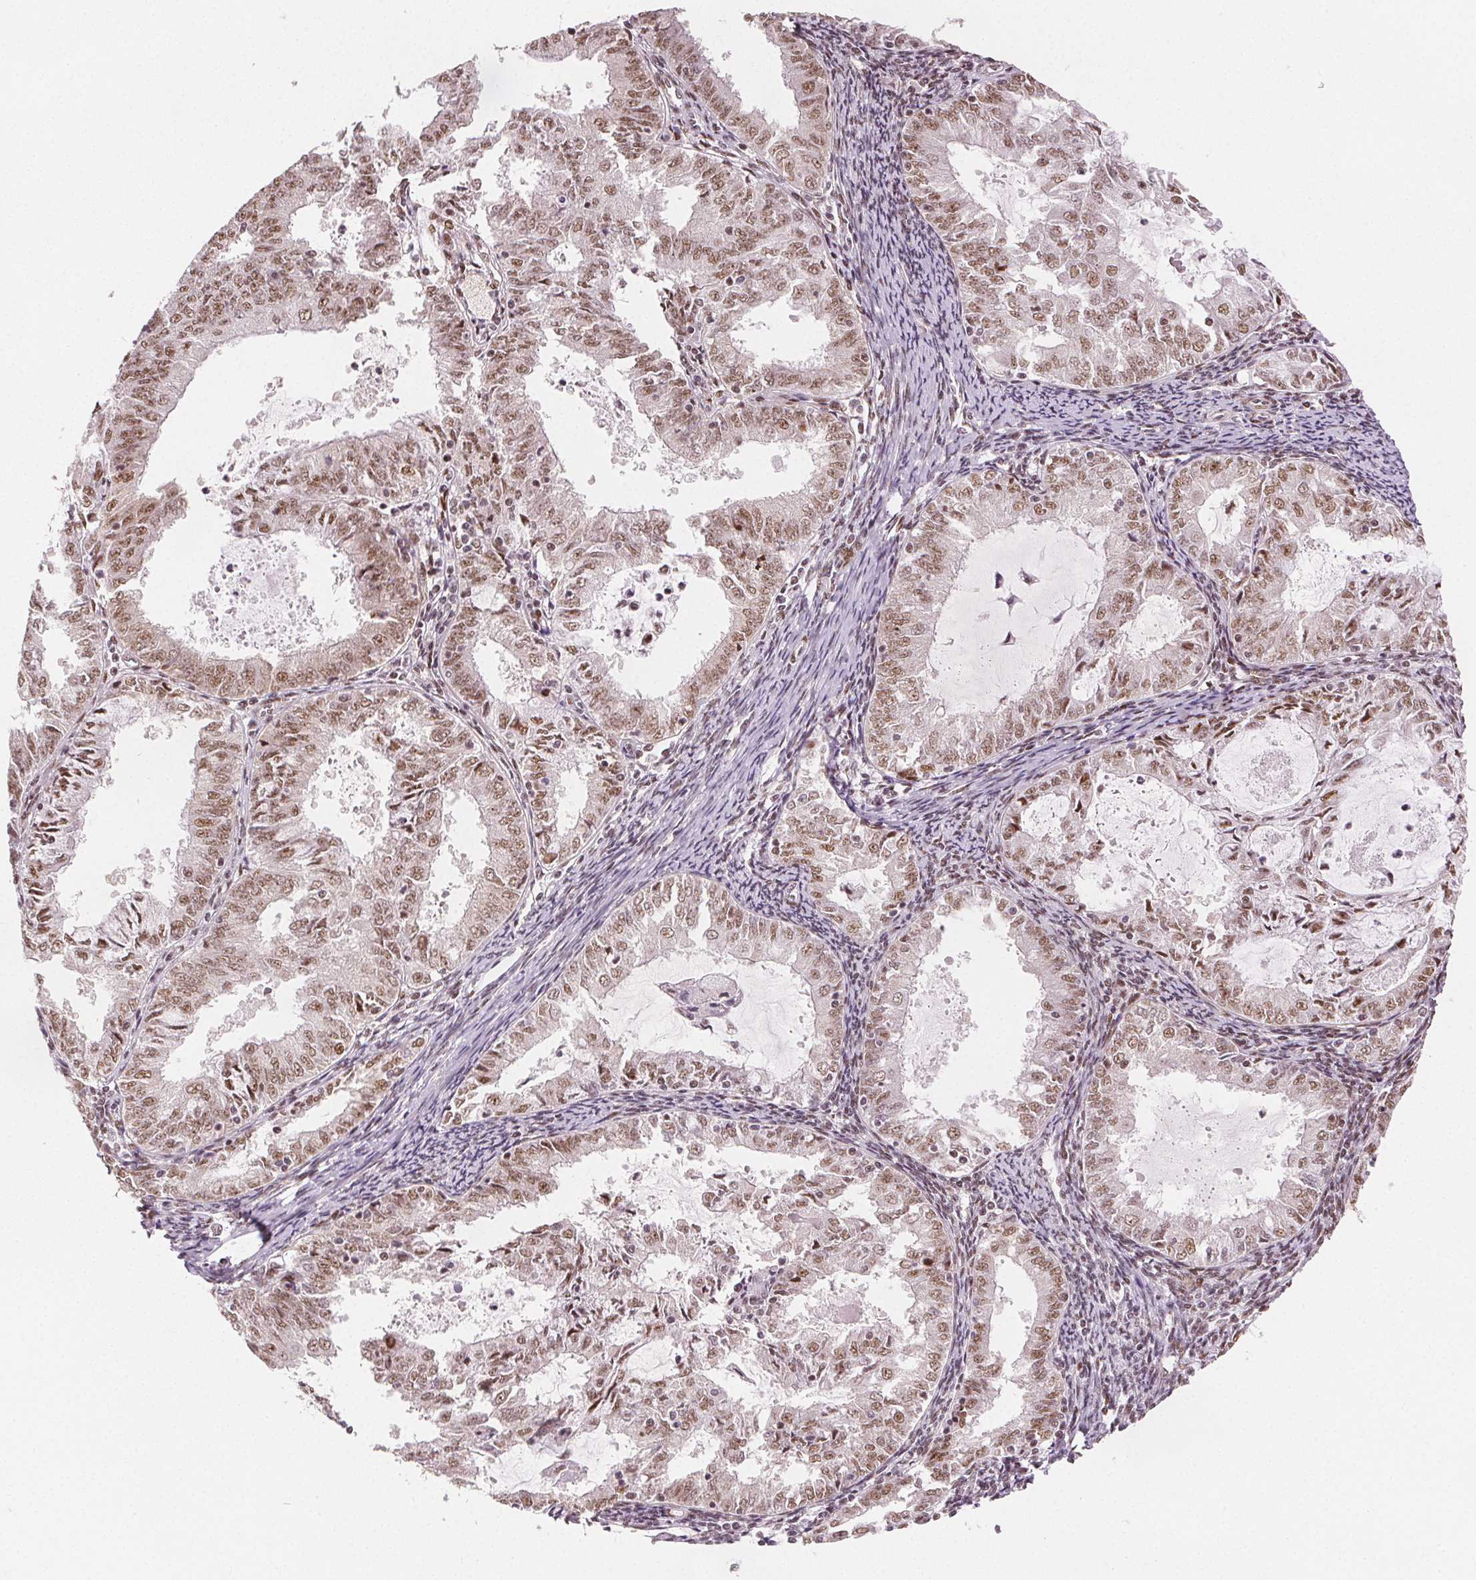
{"staining": {"intensity": "moderate", "quantity": ">75%", "location": "nuclear"}, "tissue": "endometrial cancer", "cell_type": "Tumor cells", "image_type": "cancer", "snomed": [{"axis": "morphology", "description": "Adenocarcinoma, NOS"}, {"axis": "topography", "description": "Endometrium"}], "caption": "High-magnification brightfield microscopy of adenocarcinoma (endometrial) stained with DAB (3,3'-diaminobenzidine) (brown) and counterstained with hematoxylin (blue). tumor cells exhibit moderate nuclear staining is seen in approximately>75% of cells.", "gene": "ZNF703", "patient": {"sex": "female", "age": 57}}